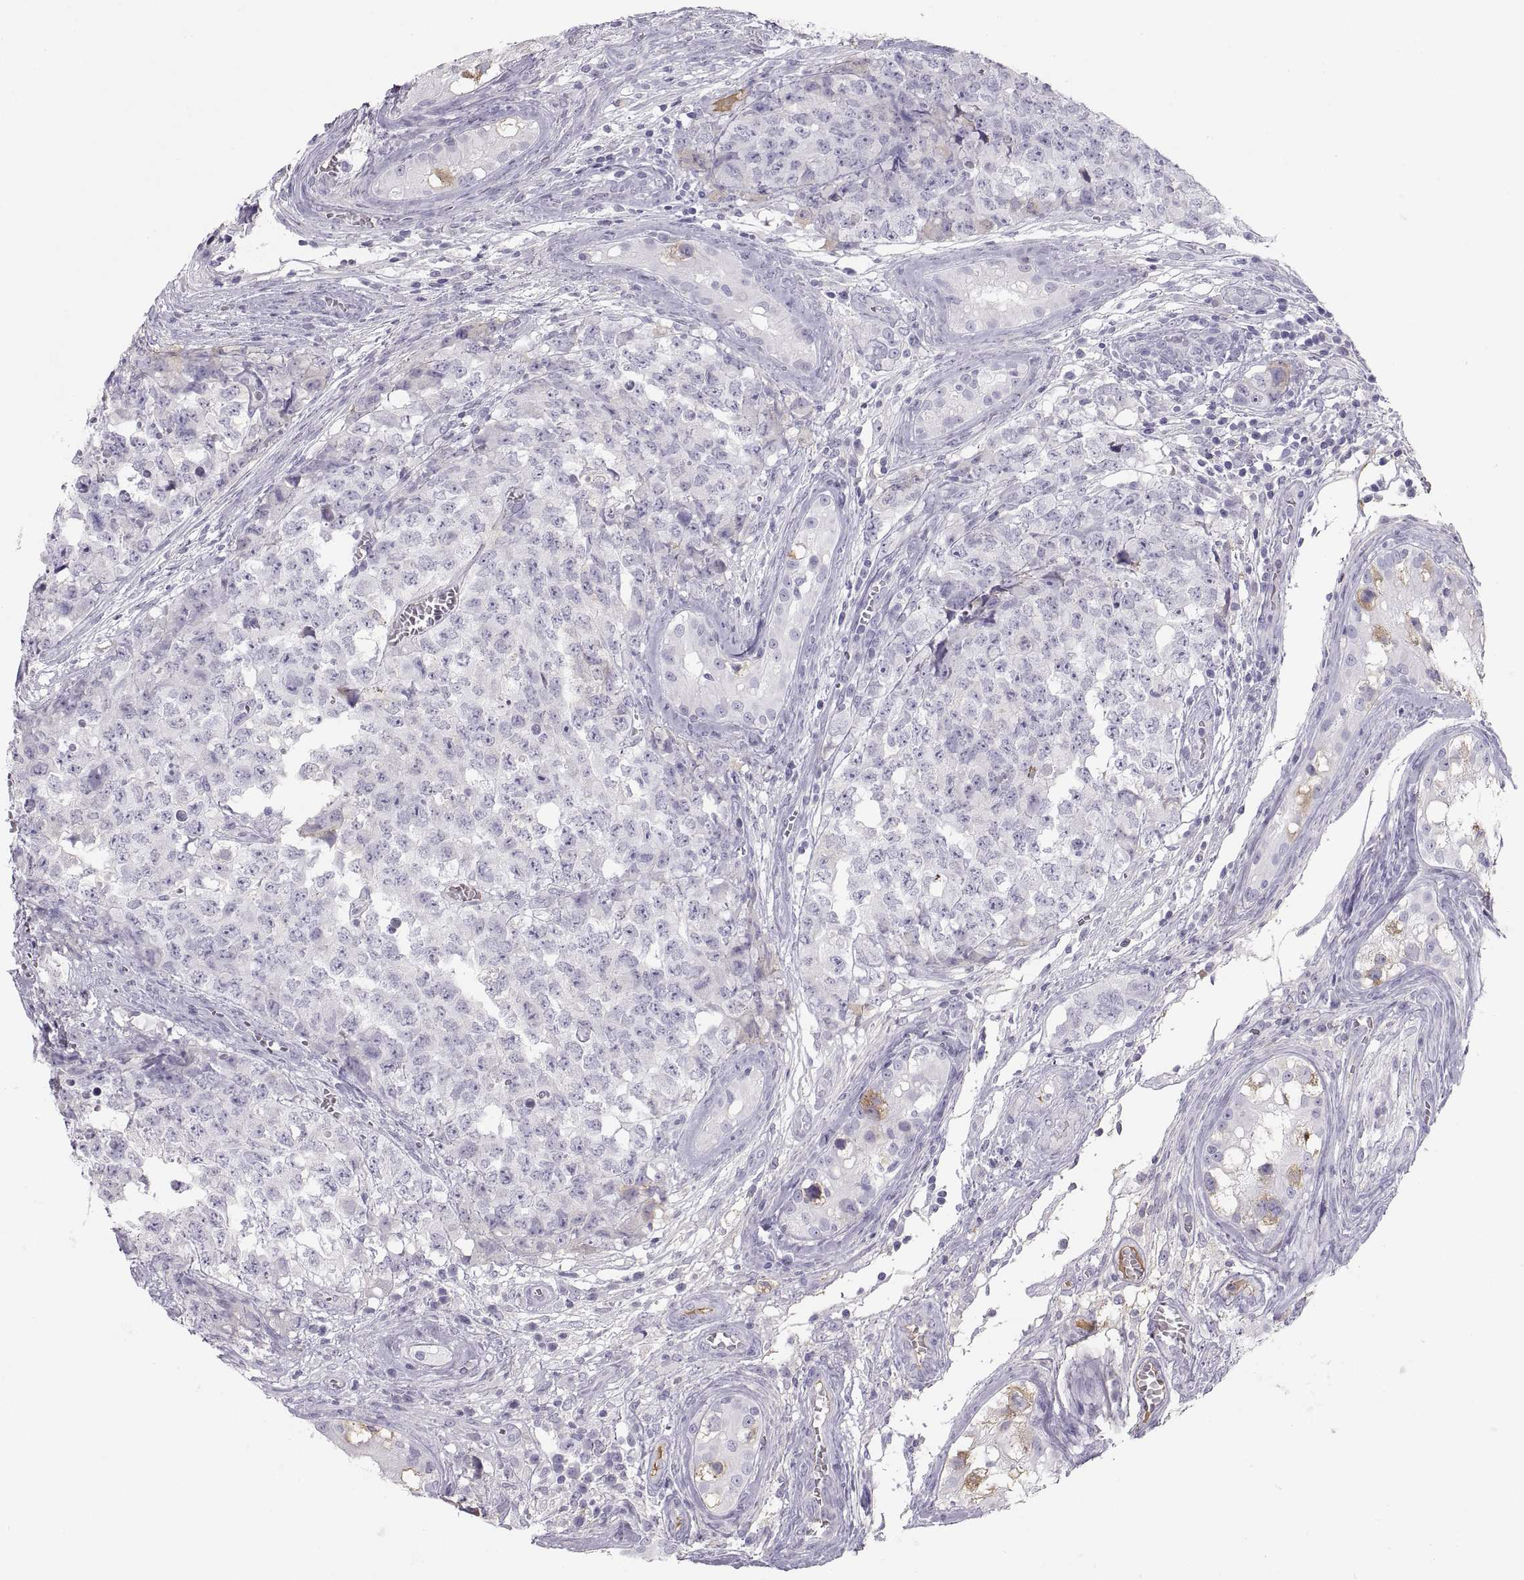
{"staining": {"intensity": "negative", "quantity": "none", "location": "none"}, "tissue": "testis cancer", "cell_type": "Tumor cells", "image_type": "cancer", "snomed": [{"axis": "morphology", "description": "Carcinoma, Embryonal, NOS"}, {"axis": "topography", "description": "Testis"}], "caption": "High power microscopy photomicrograph of an immunohistochemistry image of testis cancer, revealing no significant staining in tumor cells.", "gene": "MAGEB2", "patient": {"sex": "male", "age": 23}}